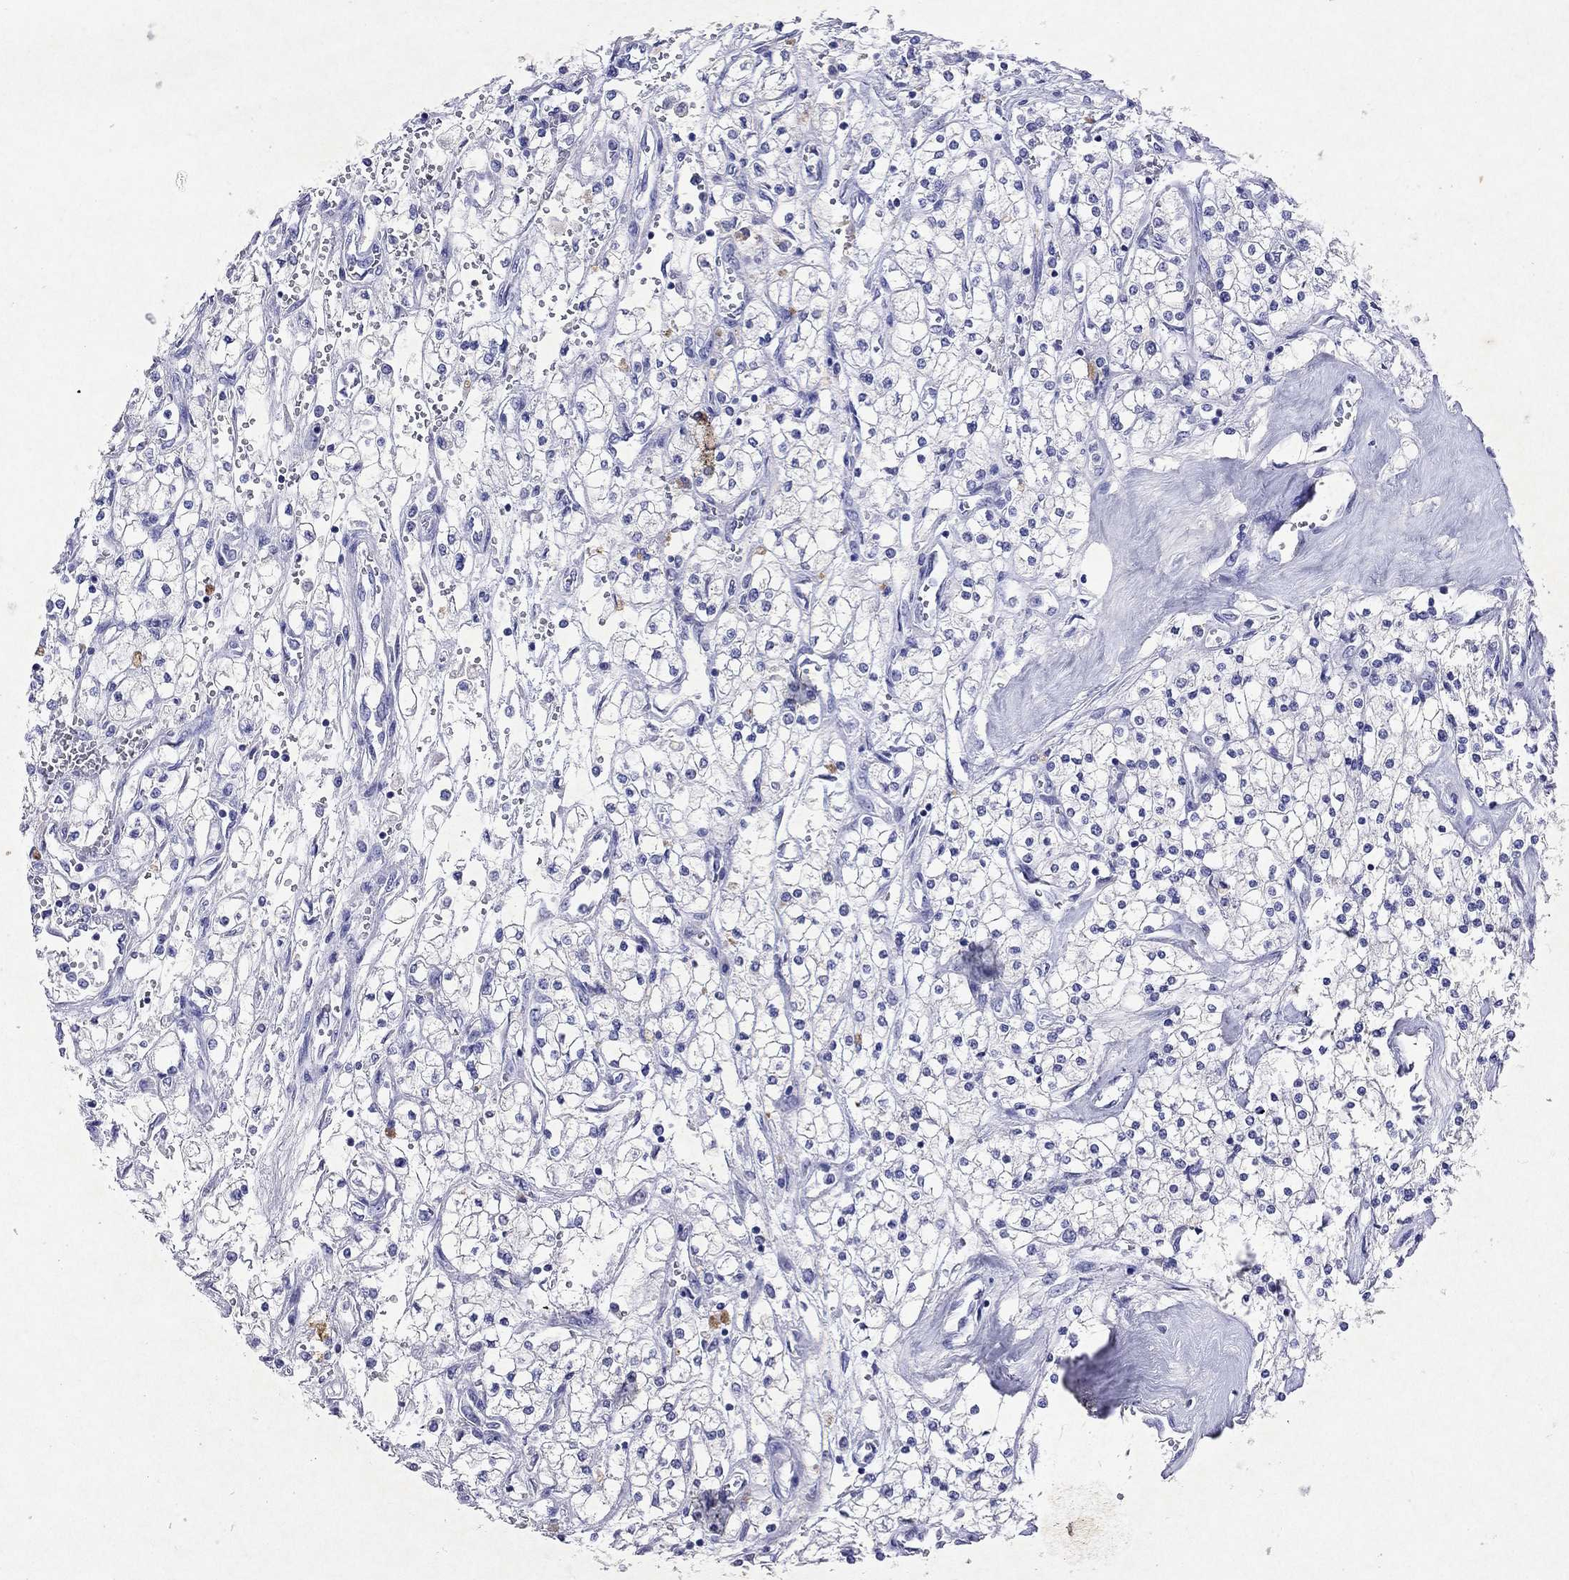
{"staining": {"intensity": "negative", "quantity": "none", "location": "none"}, "tissue": "renal cancer", "cell_type": "Tumor cells", "image_type": "cancer", "snomed": [{"axis": "morphology", "description": "Adenocarcinoma, NOS"}, {"axis": "topography", "description": "Kidney"}], "caption": "This is an IHC micrograph of renal adenocarcinoma. There is no positivity in tumor cells.", "gene": "ARMC12", "patient": {"sex": "male", "age": 80}}